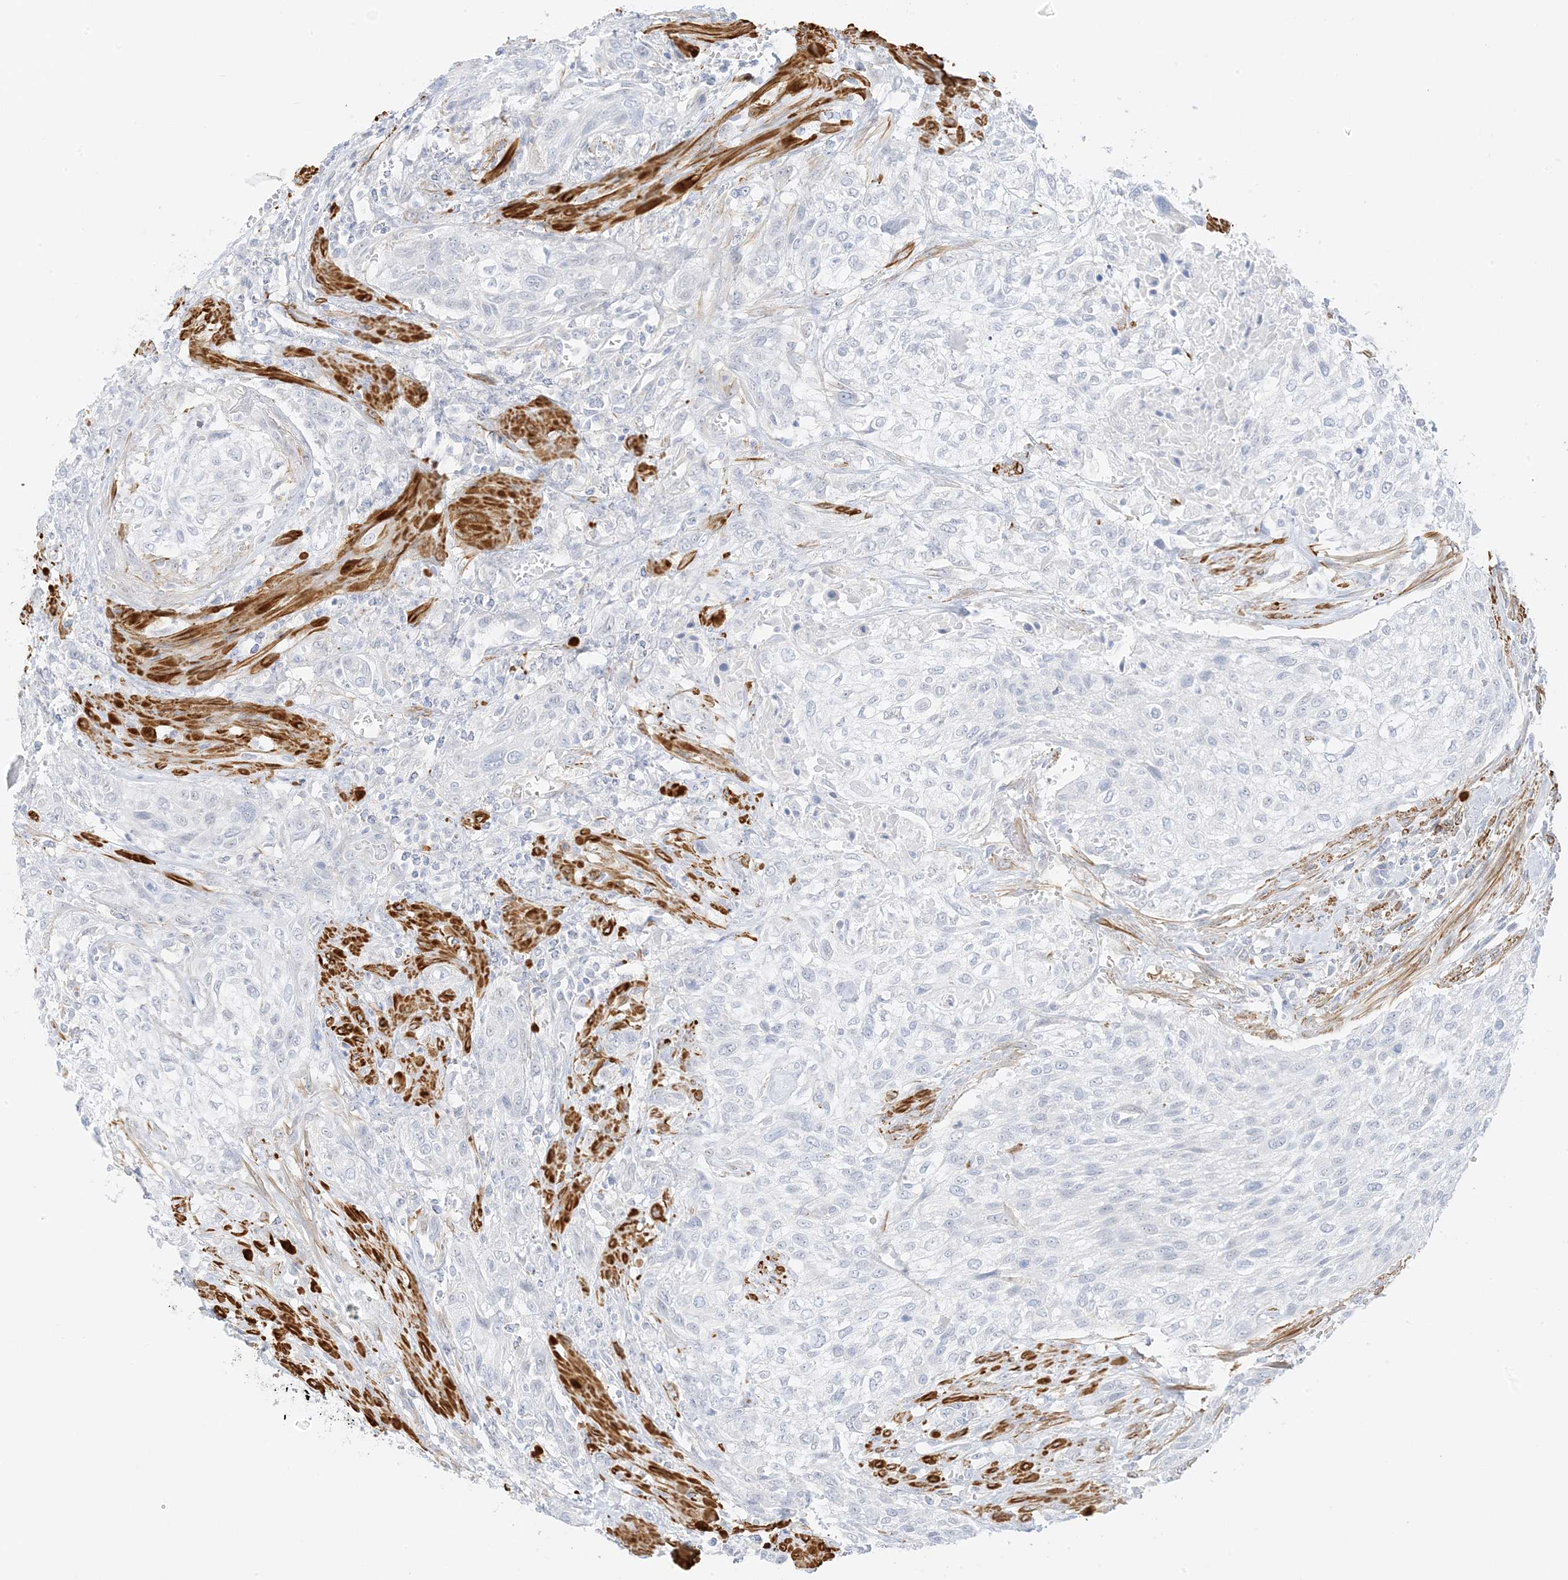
{"staining": {"intensity": "negative", "quantity": "none", "location": "none"}, "tissue": "urothelial cancer", "cell_type": "Tumor cells", "image_type": "cancer", "snomed": [{"axis": "morphology", "description": "Urothelial carcinoma, High grade"}, {"axis": "topography", "description": "Urinary bladder"}], "caption": "Human high-grade urothelial carcinoma stained for a protein using immunohistochemistry (IHC) reveals no positivity in tumor cells.", "gene": "SLC22A13", "patient": {"sex": "male", "age": 35}}